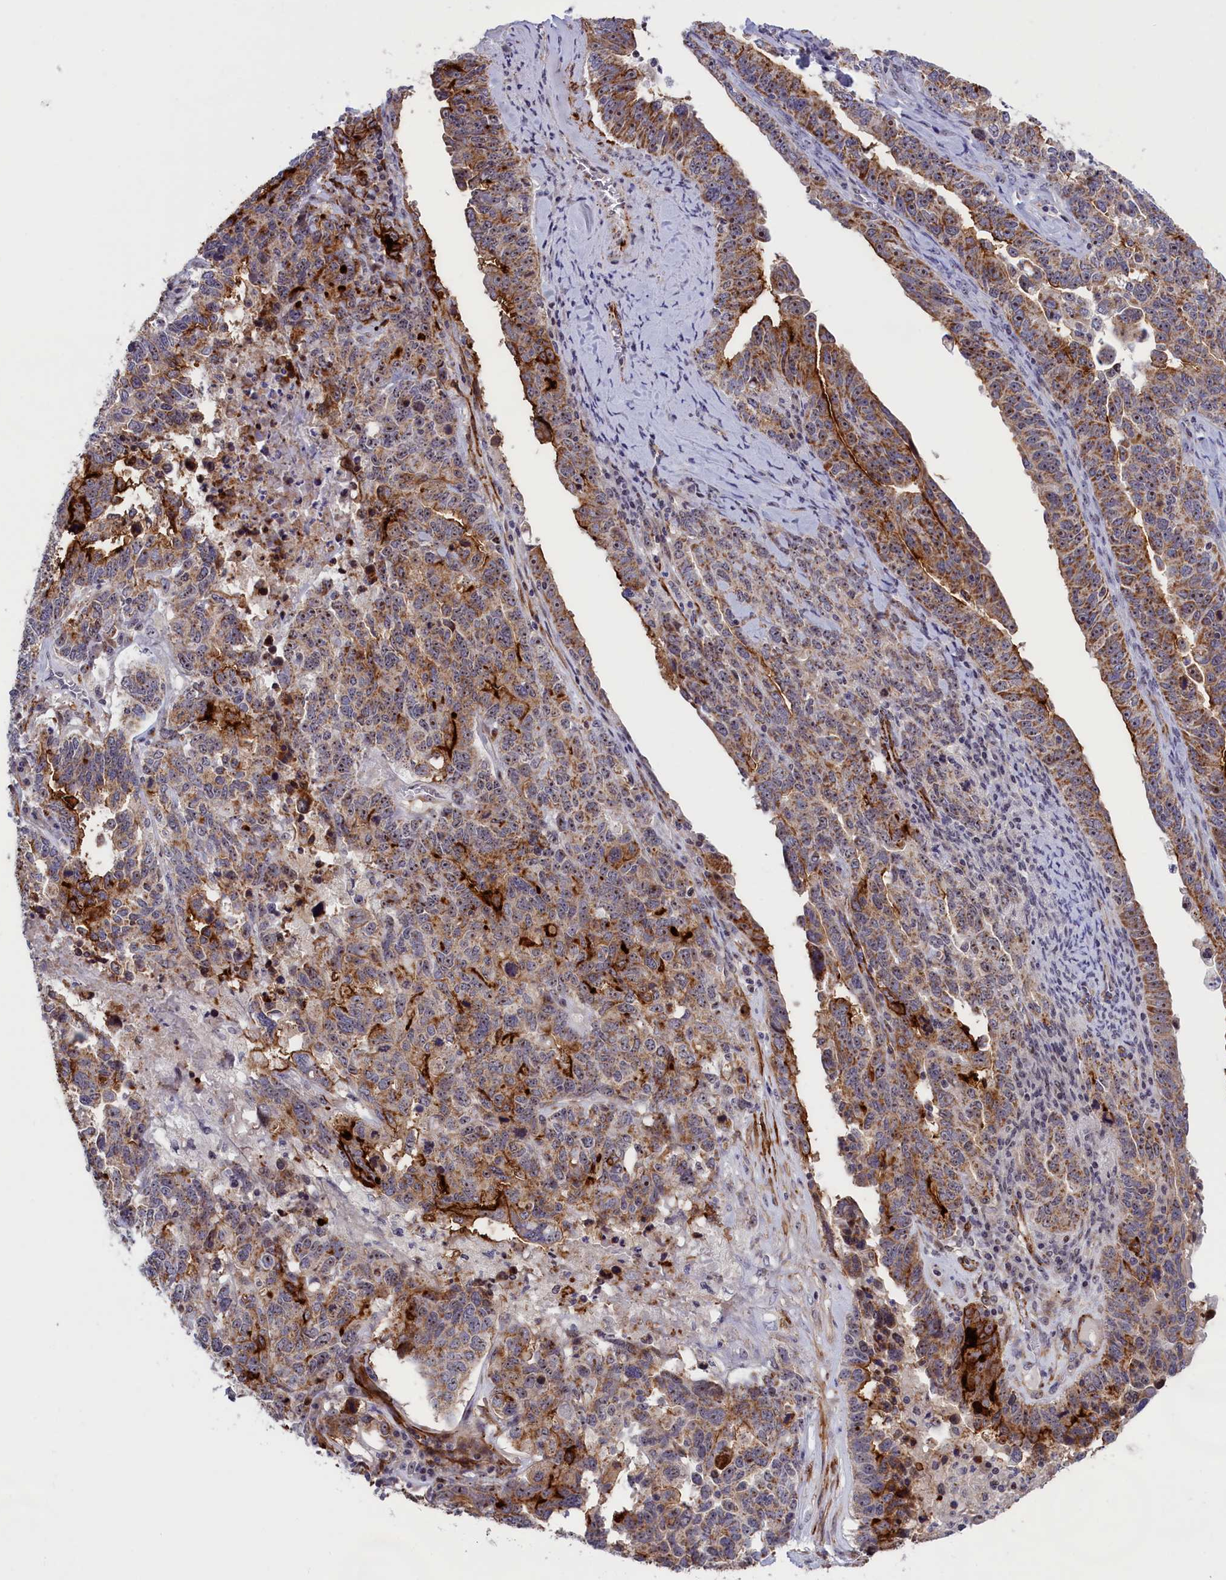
{"staining": {"intensity": "strong", "quantity": "25%-75%", "location": "cytoplasmic/membranous"}, "tissue": "ovarian cancer", "cell_type": "Tumor cells", "image_type": "cancer", "snomed": [{"axis": "morphology", "description": "Carcinoma, endometroid"}, {"axis": "topography", "description": "Ovary"}], "caption": "Brown immunohistochemical staining in human ovarian cancer shows strong cytoplasmic/membranous expression in approximately 25%-75% of tumor cells.", "gene": "PPAN", "patient": {"sex": "female", "age": 62}}